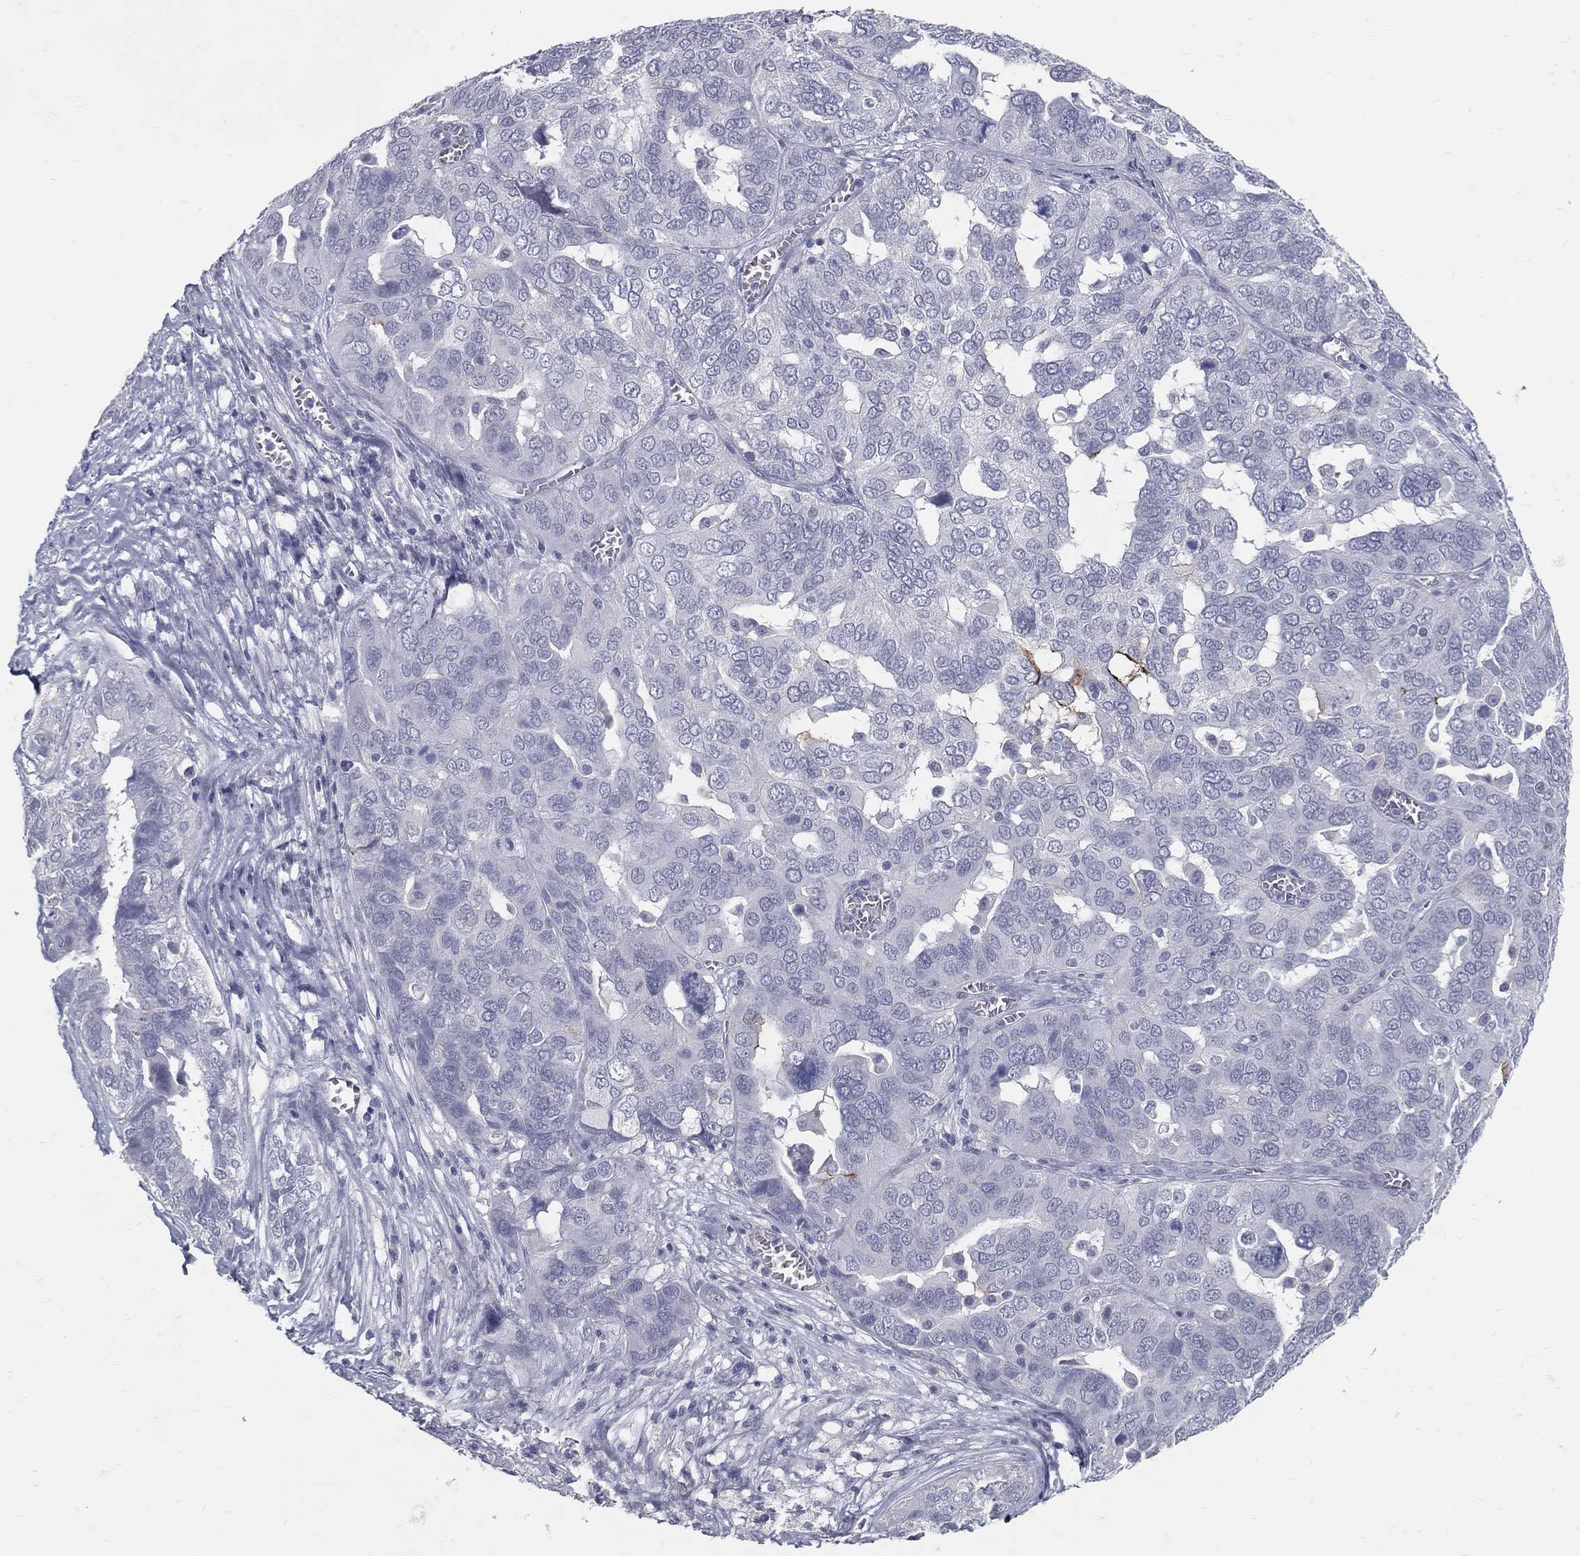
{"staining": {"intensity": "negative", "quantity": "none", "location": "none"}, "tissue": "ovarian cancer", "cell_type": "Tumor cells", "image_type": "cancer", "snomed": [{"axis": "morphology", "description": "Carcinoma, endometroid"}, {"axis": "topography", "description": "Soft tissue"}, {"axis": "topography", "description": "Ovary"}], "caption": "Tumor cells show no significant protein positivity in ovarian endometroid carcinoma.", "gene": "ACE2", "patient": {"sex": "female", "age": 52}}